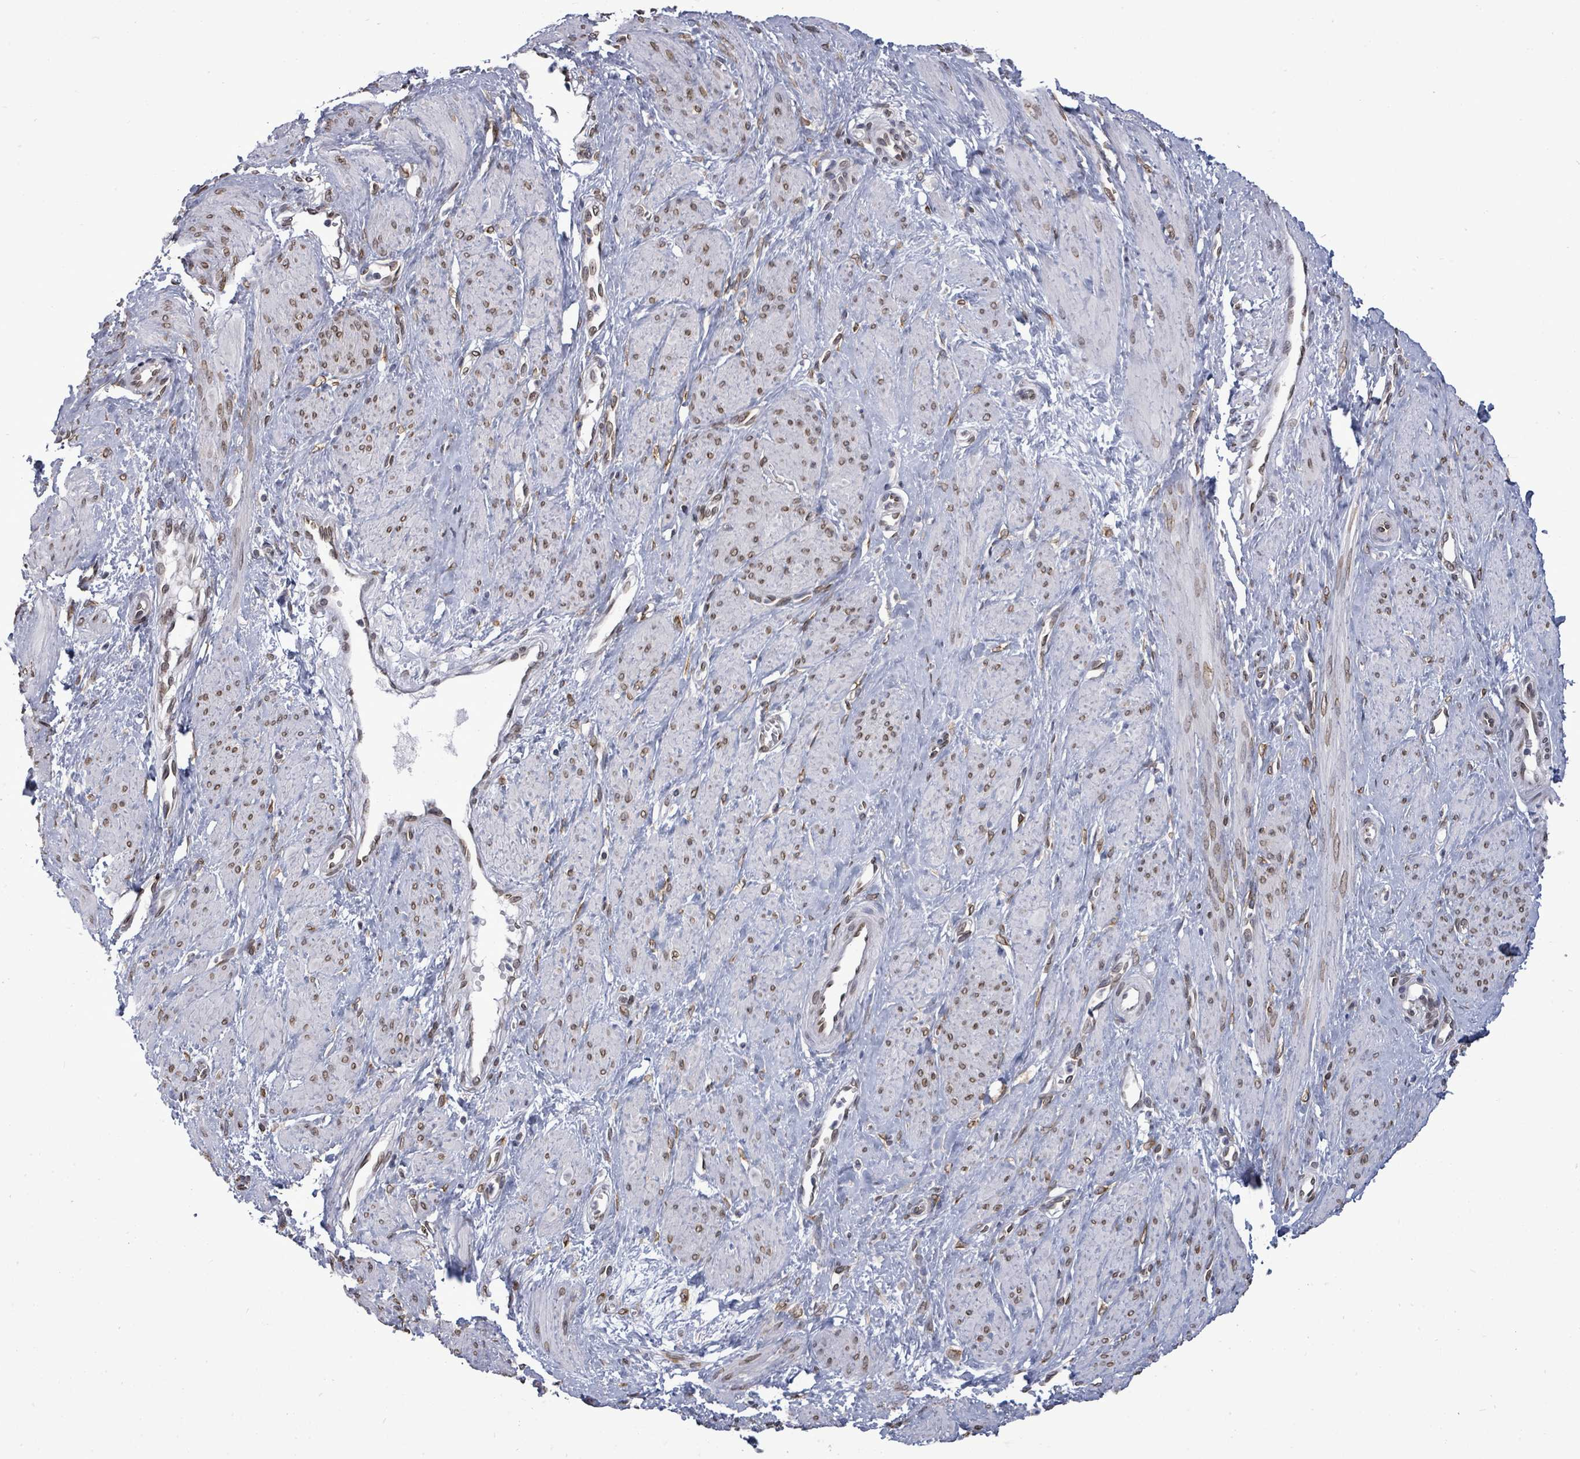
{"staining": {"intensity": "moderate", "quantity": ">75%", "location": "cytoplasmic/membranous,nuclear"}, "tissue": "smooth muscle", "cell_type": "Smooth muscle cells", "image_type": "normal", "snomed": [{"axis": "morphology", "description": "Normal tissue, NOS"}, {"axis": "topography", "description": "Smooth muscle"}, {"axis": "topography", "description": "Uterus"}], "caption": "Immunohistochemistry (IHC) (DAB (3,3'-diaminobenzidine)) staining of benign smooth muscle displays moderate cytoplasmic/membranous,nuclear protein staining in about >75% of smooth muscle cells. (Stains: DAB (3,3'-diaminobenzidine) in brown, nuclei in blue, Microscopy: brightfield microscopy at high magnification).", "gene": "ARFGAP1", "patient": {"sex": "female", "age": 39}}